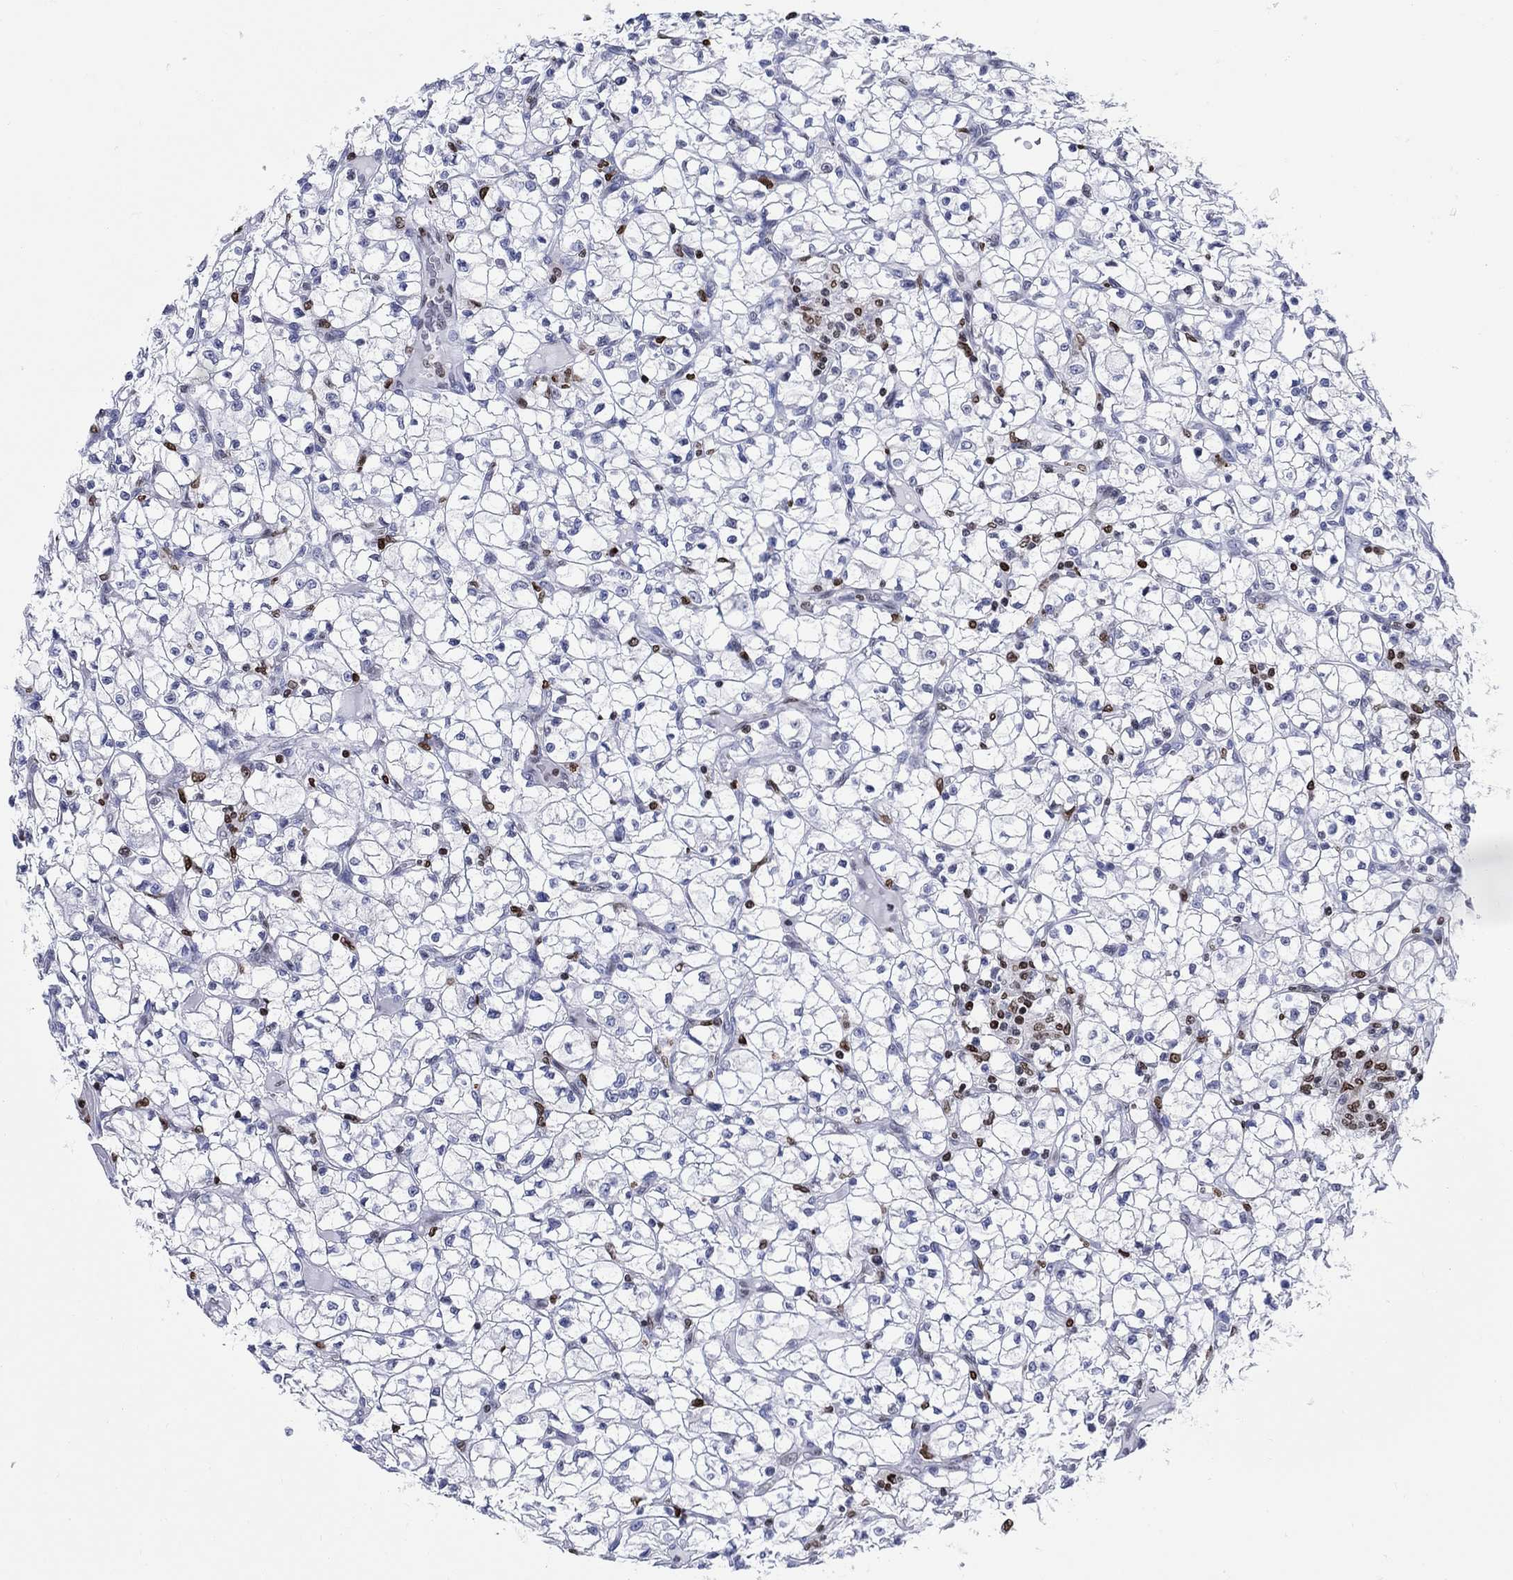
{"staining": {"intensity": "strong", "quantity": "<25%", "location": "nuclear"}, "tissue": "renal cancer", "cell_type": "Tumor cells", "image_type": "cancer", "snomed": [{"axis": "morphology", "description": "Adenocarcinoma, NOS"}, {"axis": "topography", "description": "Kidney"}], "caption": "Immunohistochemical staining of renal adenocarcinoma reveals medium levels of strong nuclear protein positivity in approximately <25% of tumor cells. Immunohistochemistry (ihc) stains the protein of interest in brown and the nuclei are stained blue.", "gene": "HMGA1", "patient": {"sex": "female", "age": 64}}